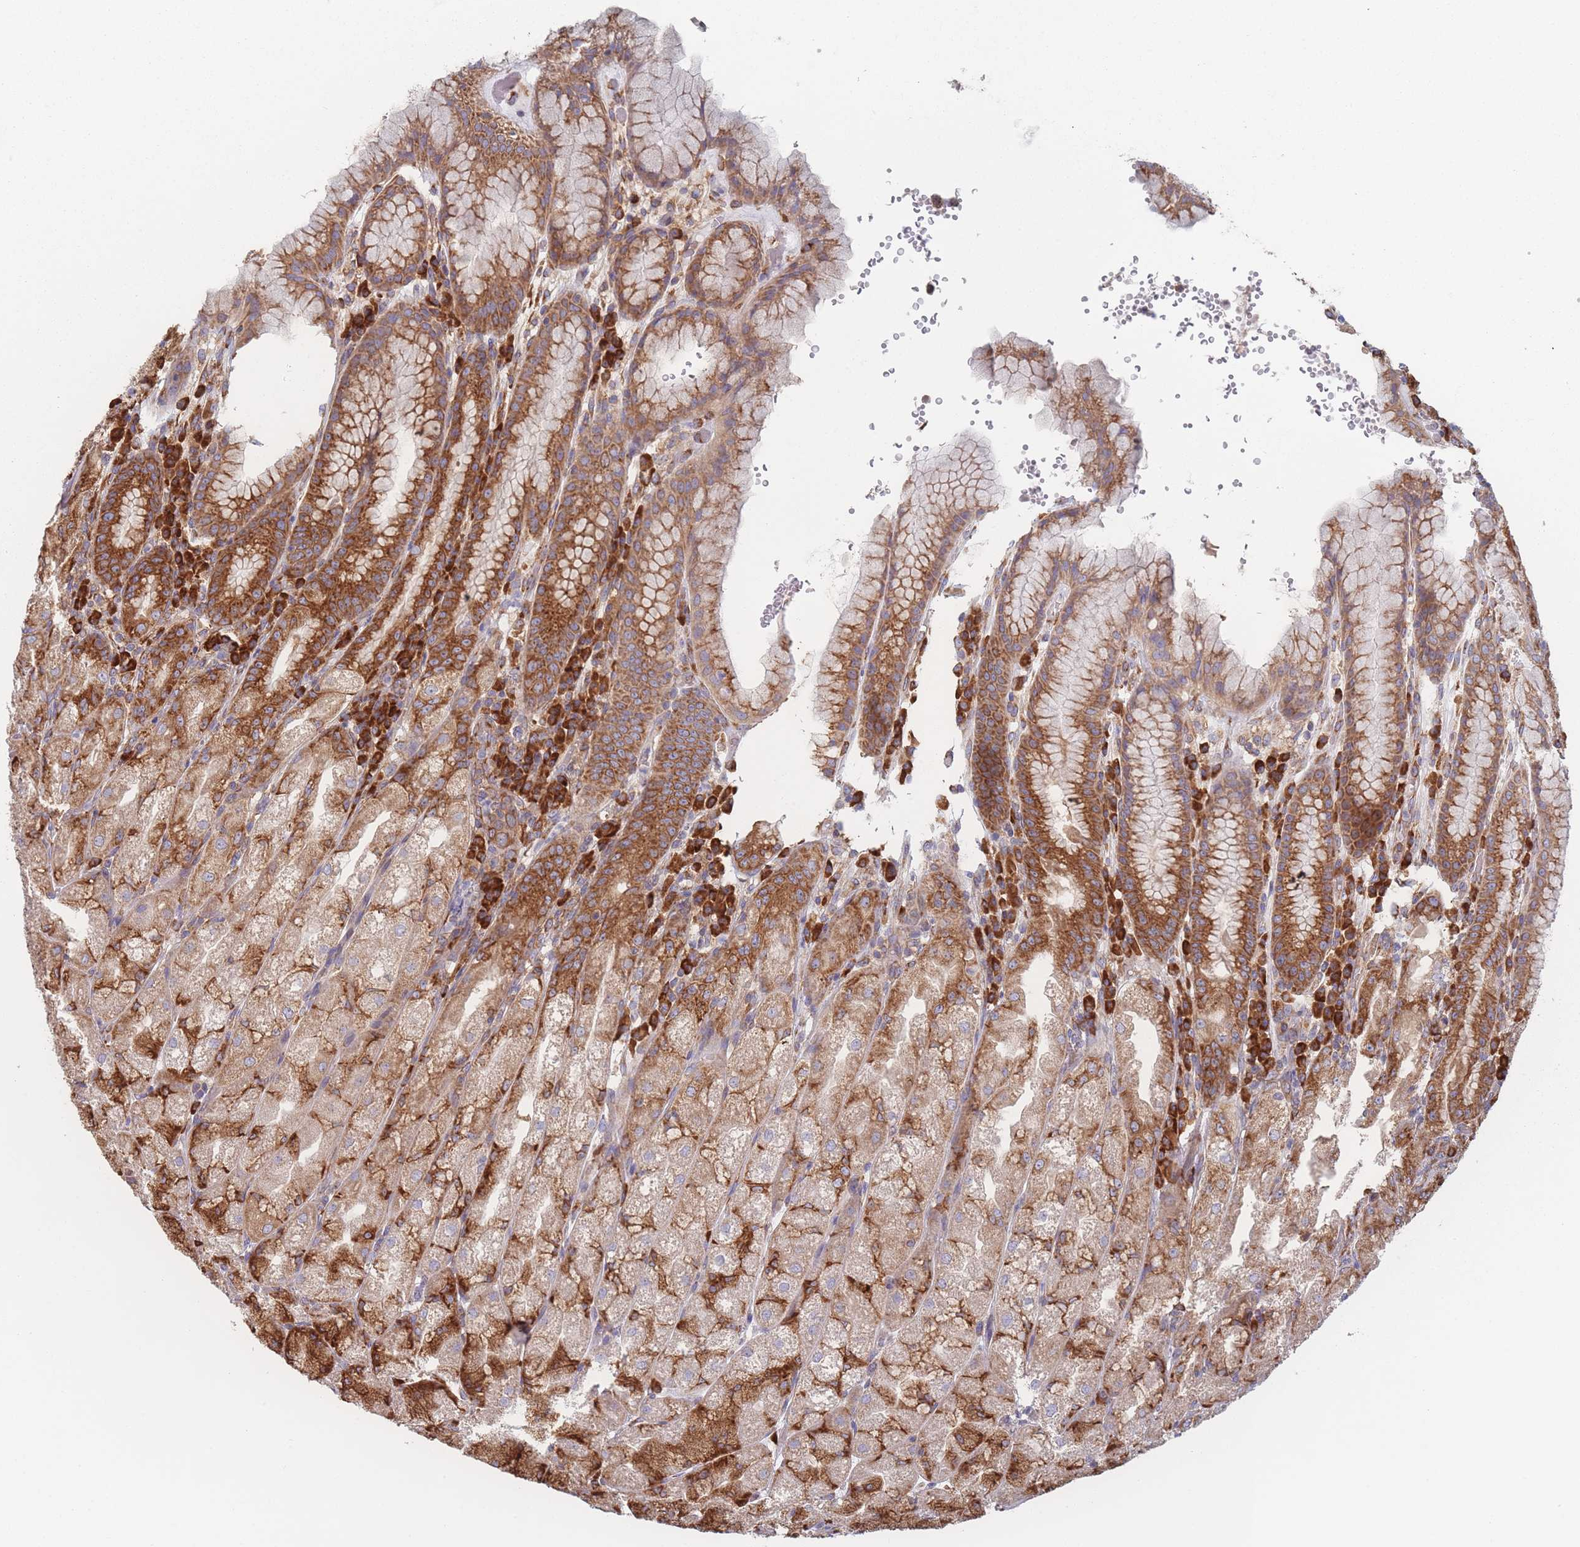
{"staining": {"intensity": "strong", "quantity": ">75%", "location": "cytoplasmic/membranous"}, "tissue": "stomach", "cell_type": "Glandular cells", "image_type": "normal", "snomed": [{"axis": "morphology", "description": "Normal tissue, NOS"}, {"axis": "topography", "description": "Stomach, upper"}], "caption": "Brown immunohistochemical staining in normal stomach displays strong cytoplasmic/membranous positivity in approximately >75% of glandular cells. (Stains: DAB (3,3'-diaminobenzidine) in brown, nuclei in blue, Microscopy: brightfield microscopy at high magnification).", "gene": "EEF1B2", "patient": {"sex": "male", "age": 52}}